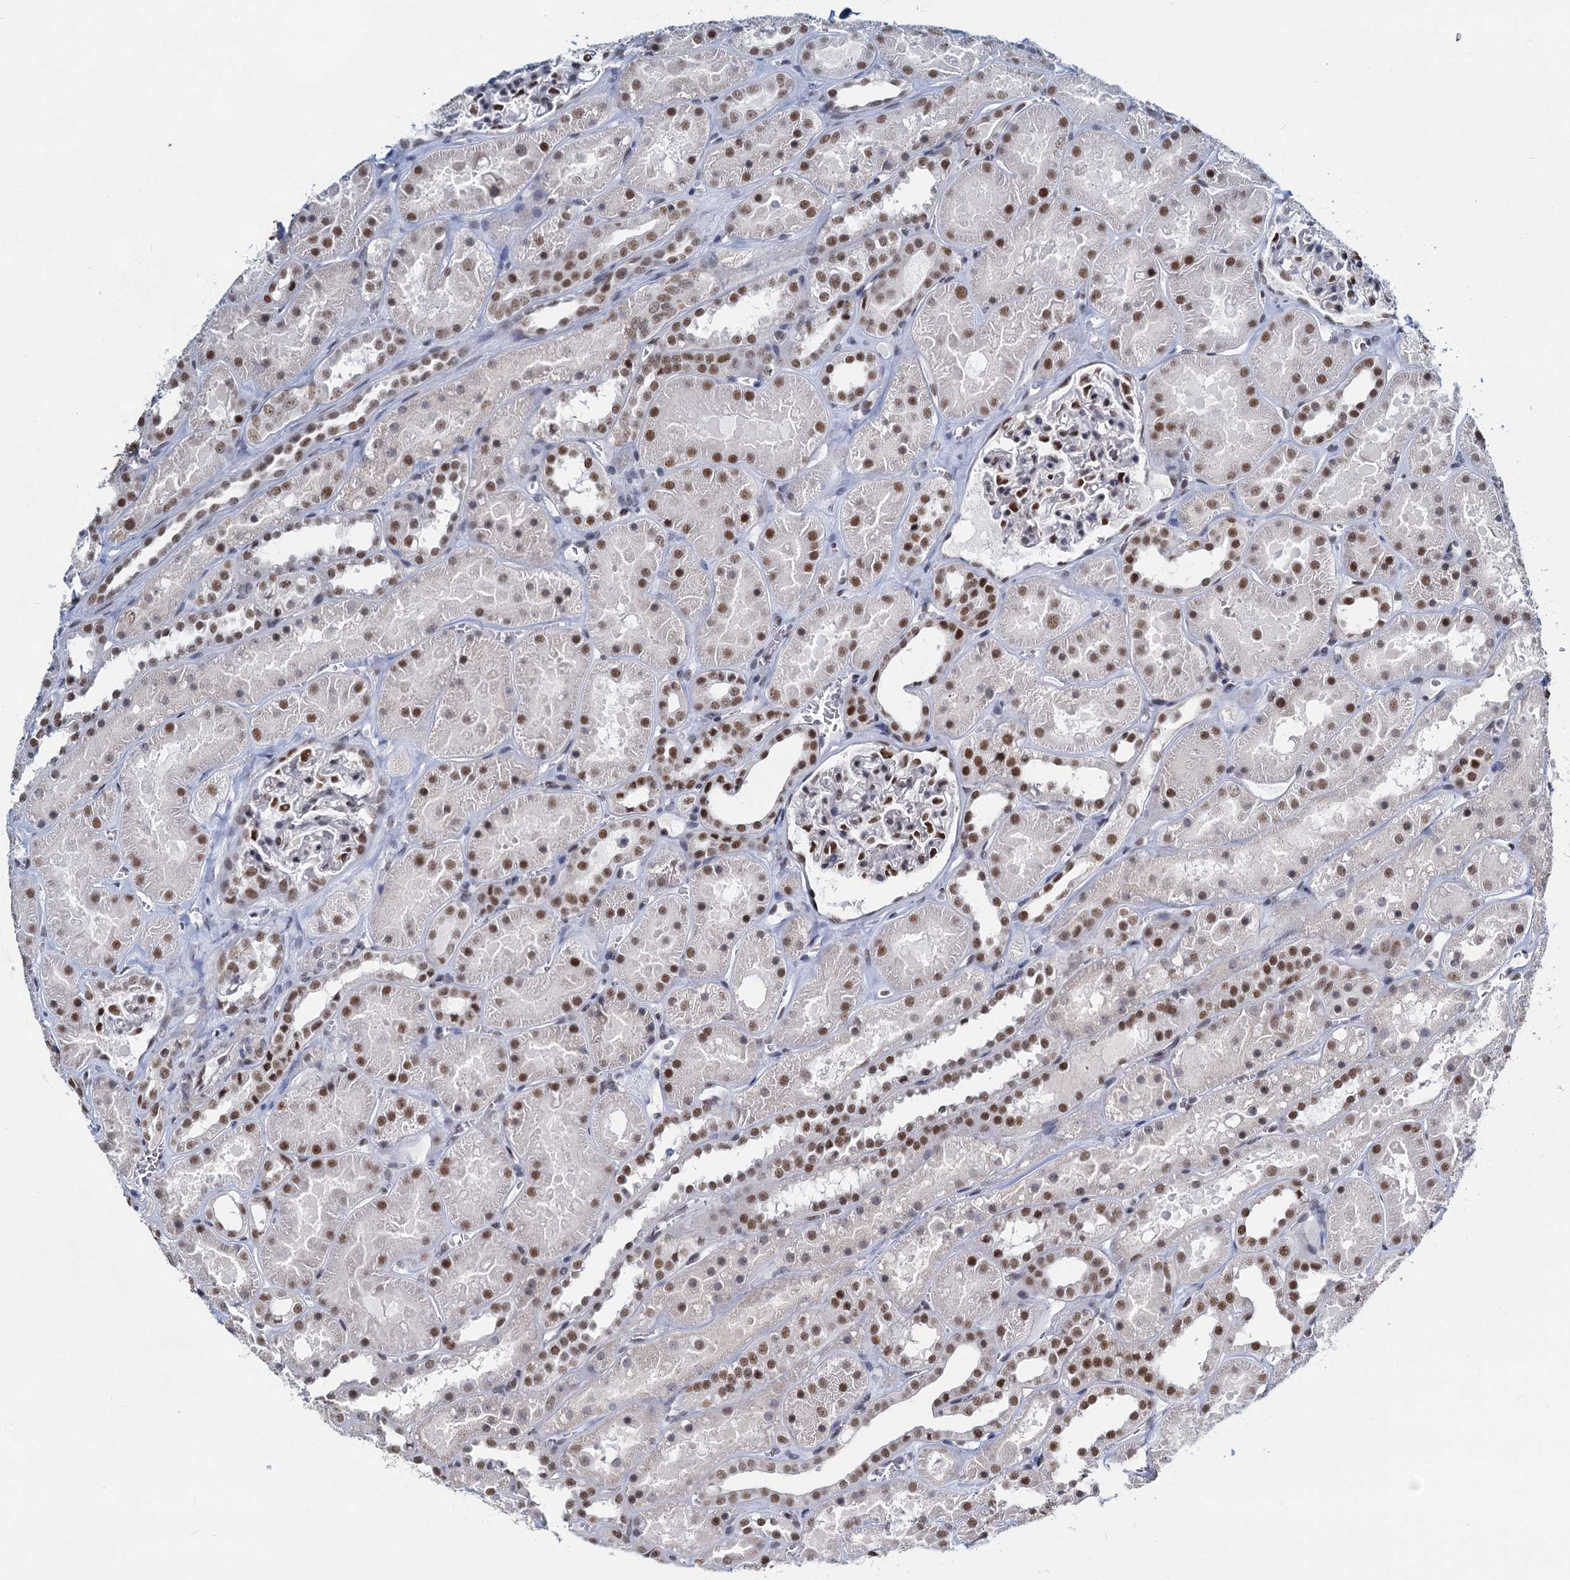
{"staining": {"intensity": "moderate", "quantity": "25%-75%", "location": "nuclear"}, "tissue": "kidney", "cell_type": "Cells in glomeruli", "image_type": "normal", "snomed": [{"axis": "morphology", "description": "Normal tissue, NOS"}, {"axis": "topography", "description": "Kidney"}], "caption": "Immunohistochemistry (IHC) (DAB) staining of normal kidney displays moderate nuclear protein staining in about 25%-75% of cells in glomeruli. Immunohistochemistry stains the protein of interest in brown and the nuclei are stained blue.", "gene": "METTL14", "patient": {"sex": "female", "age": 41}}